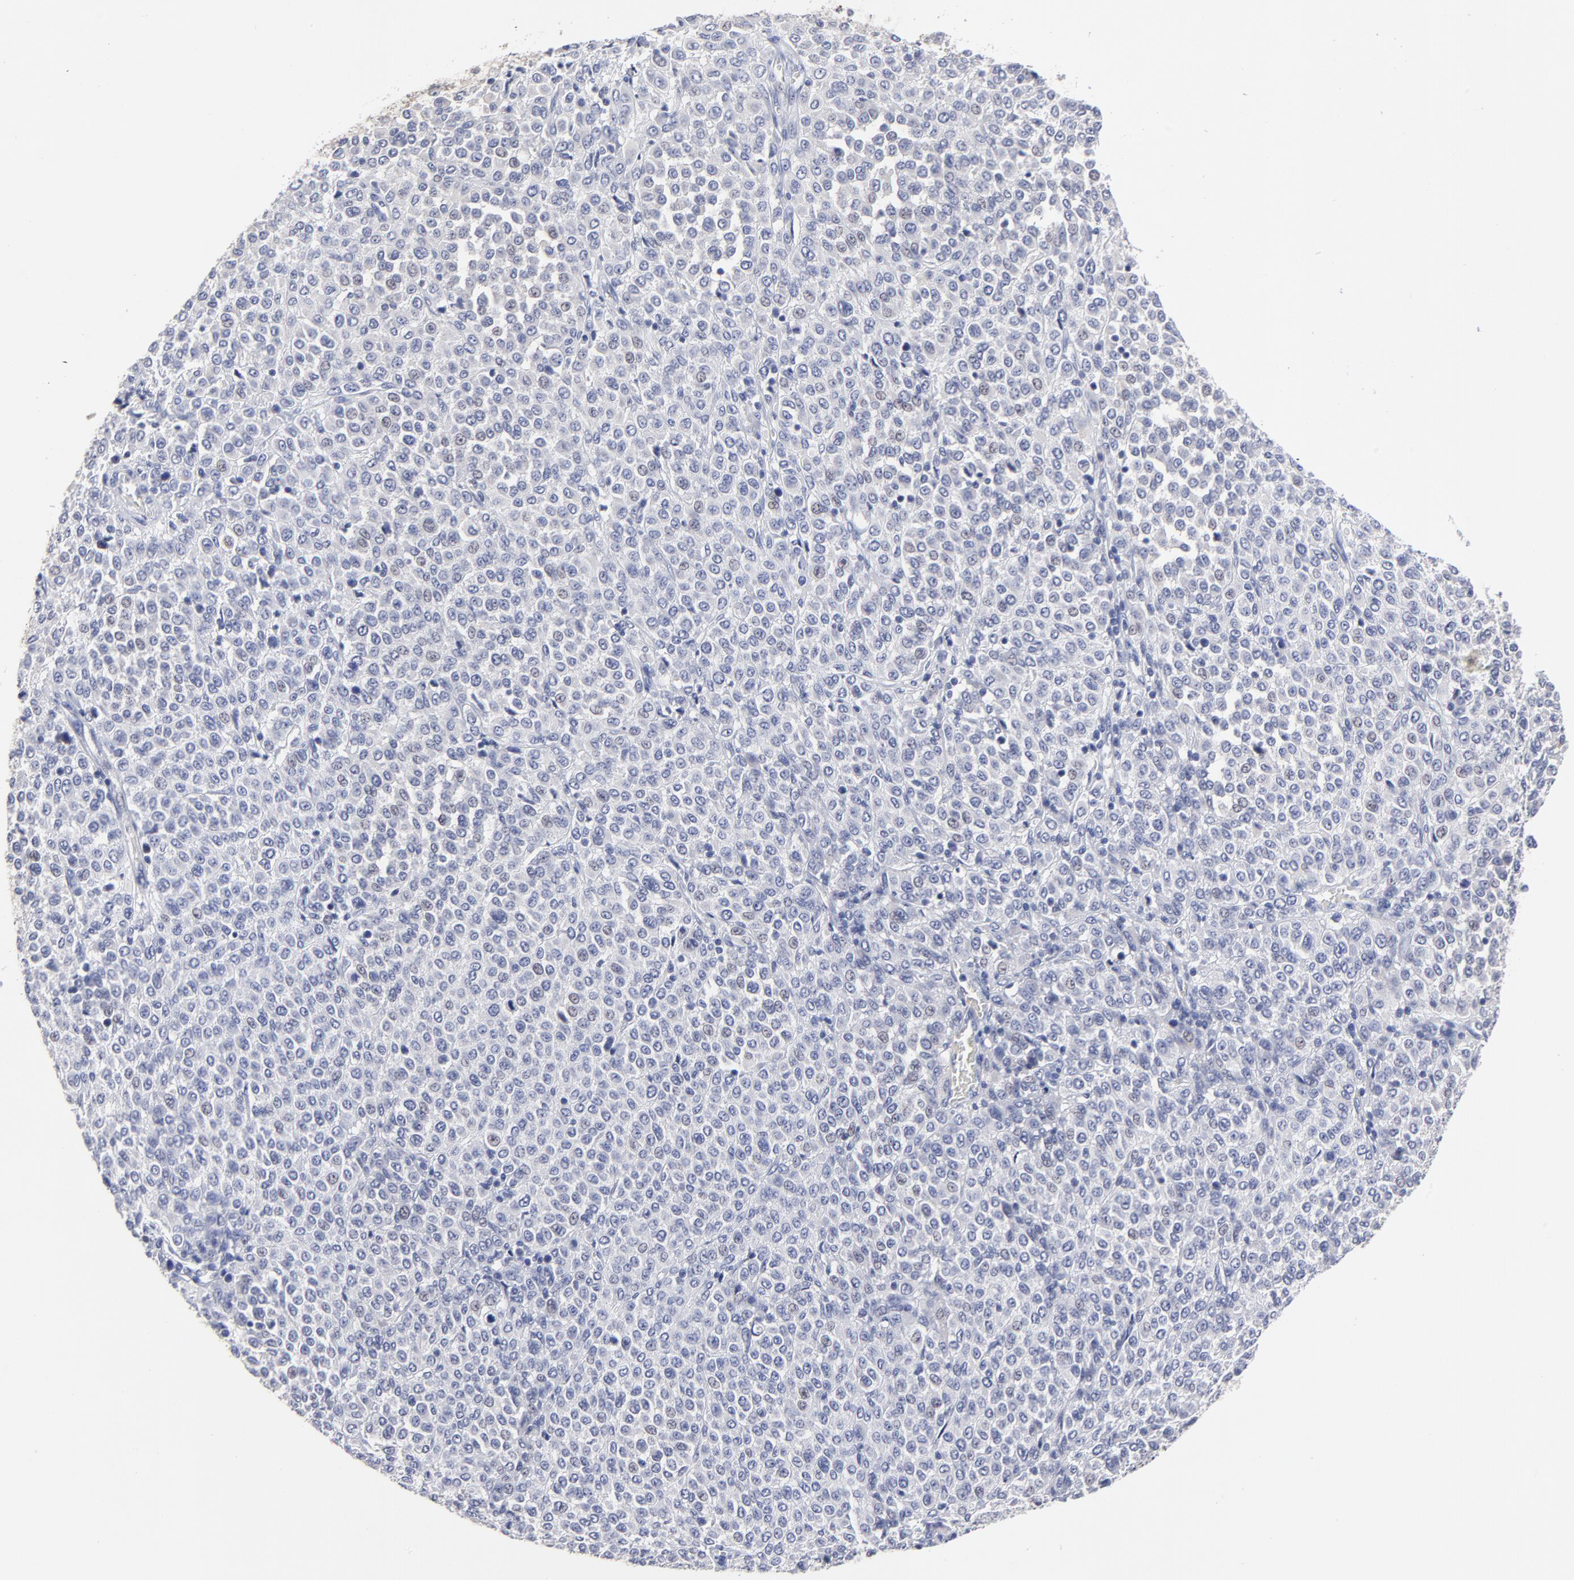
{"staining": {"intensity": "negative", "quantity": "none", "location": "none"}, "tissue": "melanoma", "cell_type": "Tumor cells", "image_type": "cancer", "snomed": [{"axis": "morphology", "description": "Malignant melanoma, Metastatic site"}, {"axis": "topography", "description": "Pancreas"}], "caption": "Human melanoma stained for a protein using IHC reveals no expression in tumor cells.", "gene": "CXADR", "patient": {"sex": "female", "age": 30}}